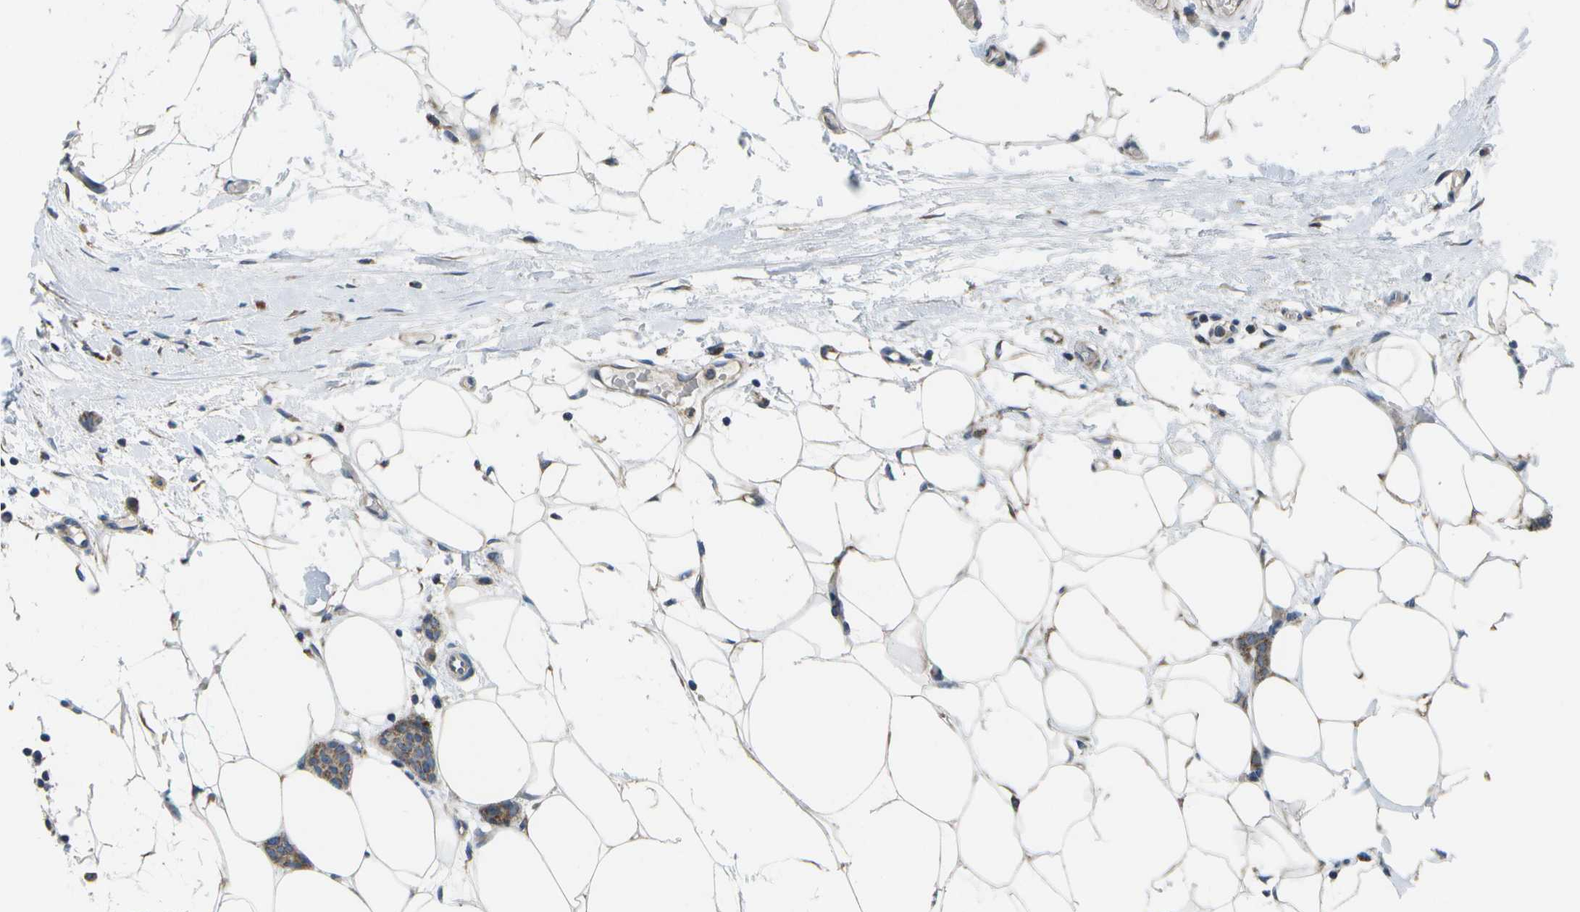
{"staining": {"intensity": "moderate", "quantity": ">75%", "location": "cytoplasmic/membranous"}, "tissue": "breast cancer", "cell_type": "Tumor cells", "image_type": "cancer", "snomed": [{"axis": "morphology", "description": "Lobular carcinoma"}, {"axis": "topography", "description": "Skin"}, {"axis": "topography", "description": "Breast"}], "caption": "IHC of human breast cancer shows medium levels of moderate cytoplasmic/membranous positivity in about >75% of tumor cells.", "gene": "HADHA", "patient": {"sex": "female", "age": 46}}